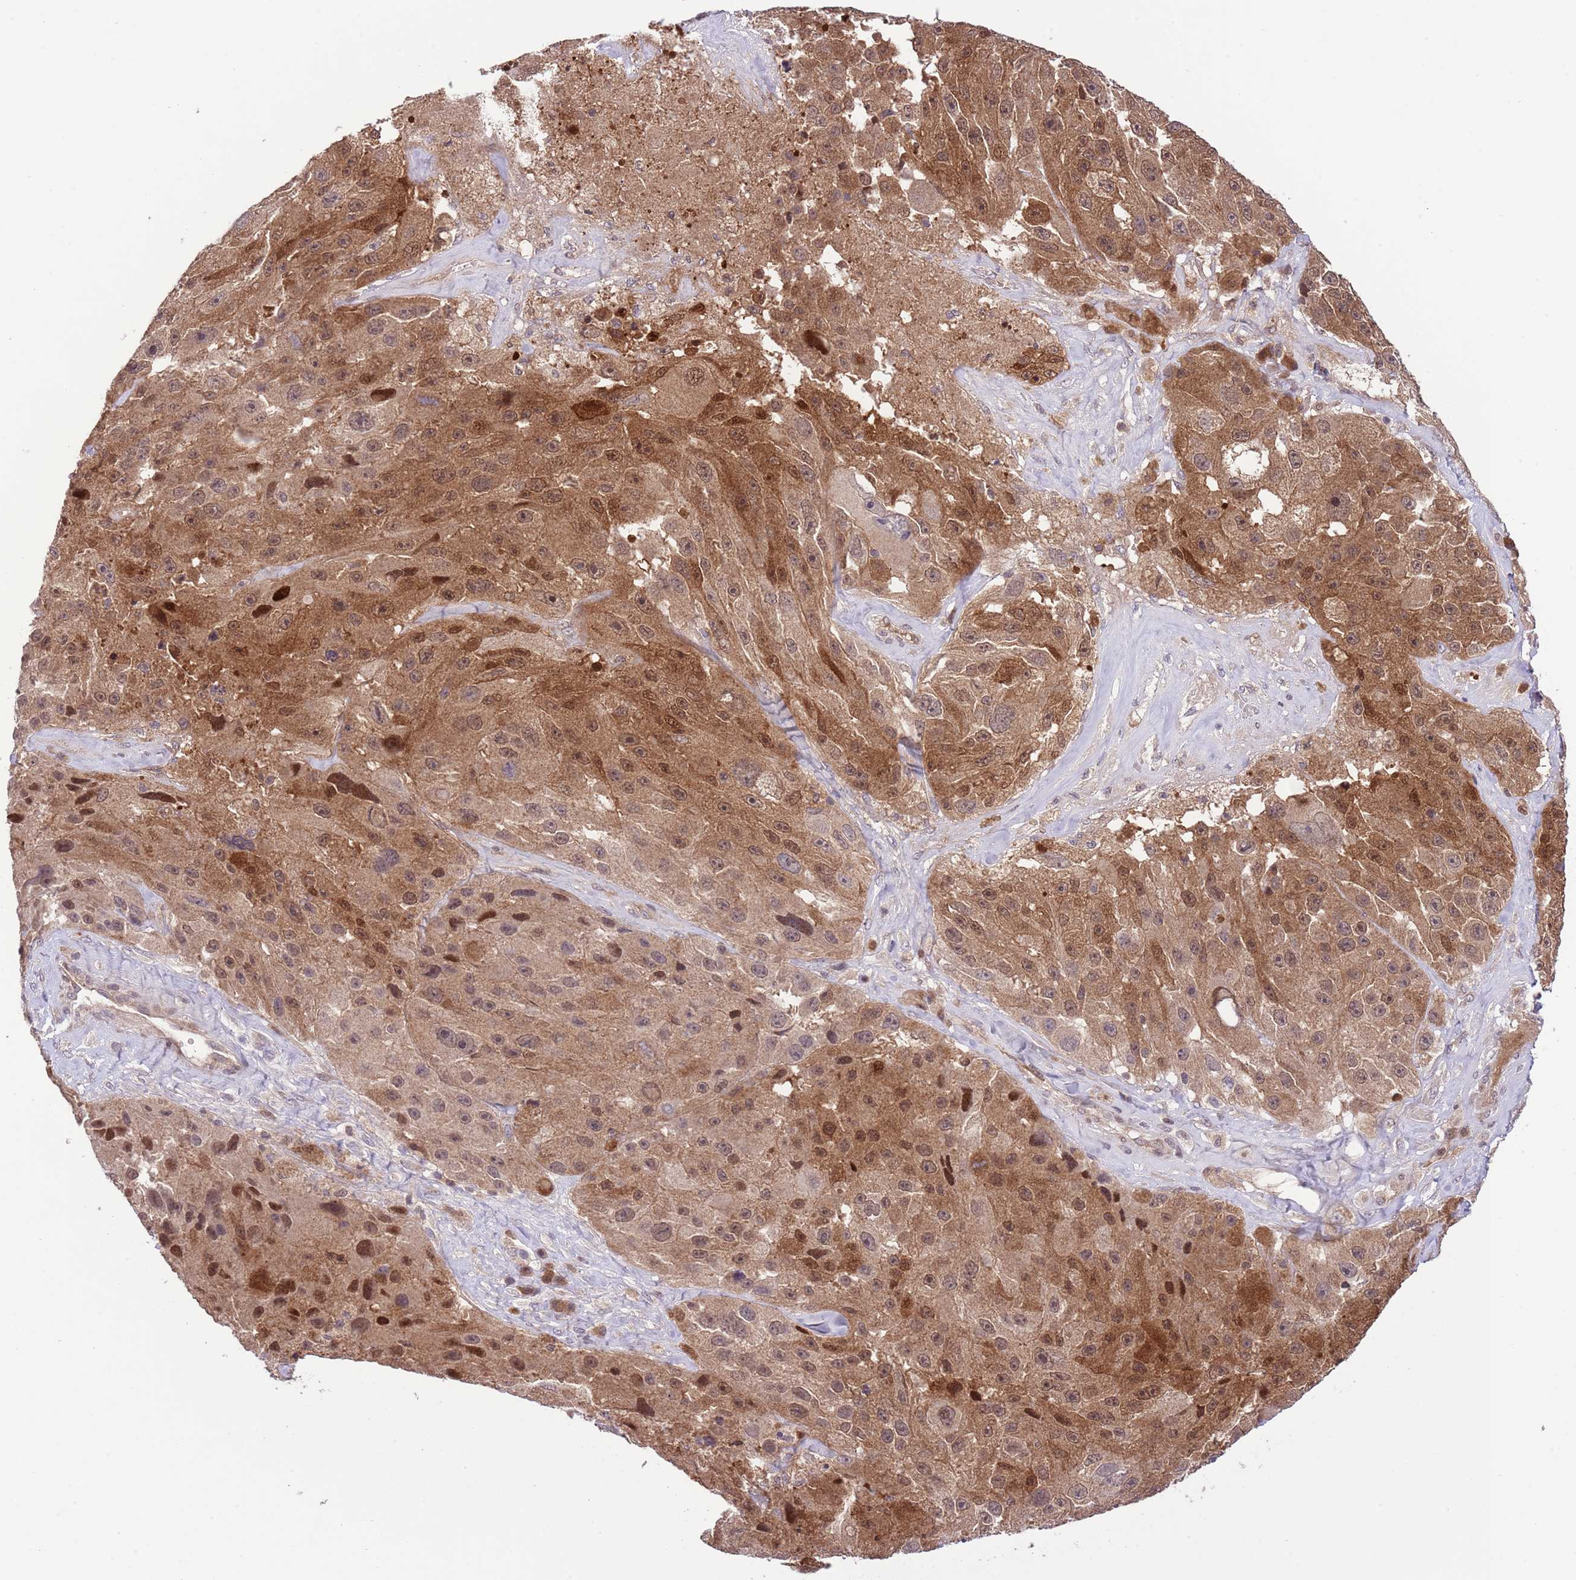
{"staining": {"intensity": "moderate", "quantity": ">75%", "location": "cytoplasmic/membranous,nuclear"}, "tissue": "melanoma", "cell_type": "Tumor cells", "image_type": "cancer", "snomed": [{"axis": "morphology", "description": "Malignant melanoma, Metastatic site"}, {"axis": "topography", "description": "Lymph node"}], "caption": "Immunohistochemistry of human melanoma shows medium levels of moderate cytoplasmic/membranous and nuclear expression in about >75% of tumor cells.", "gene": "HDHD2", "patient": {"sex": "male", "age": 62}}